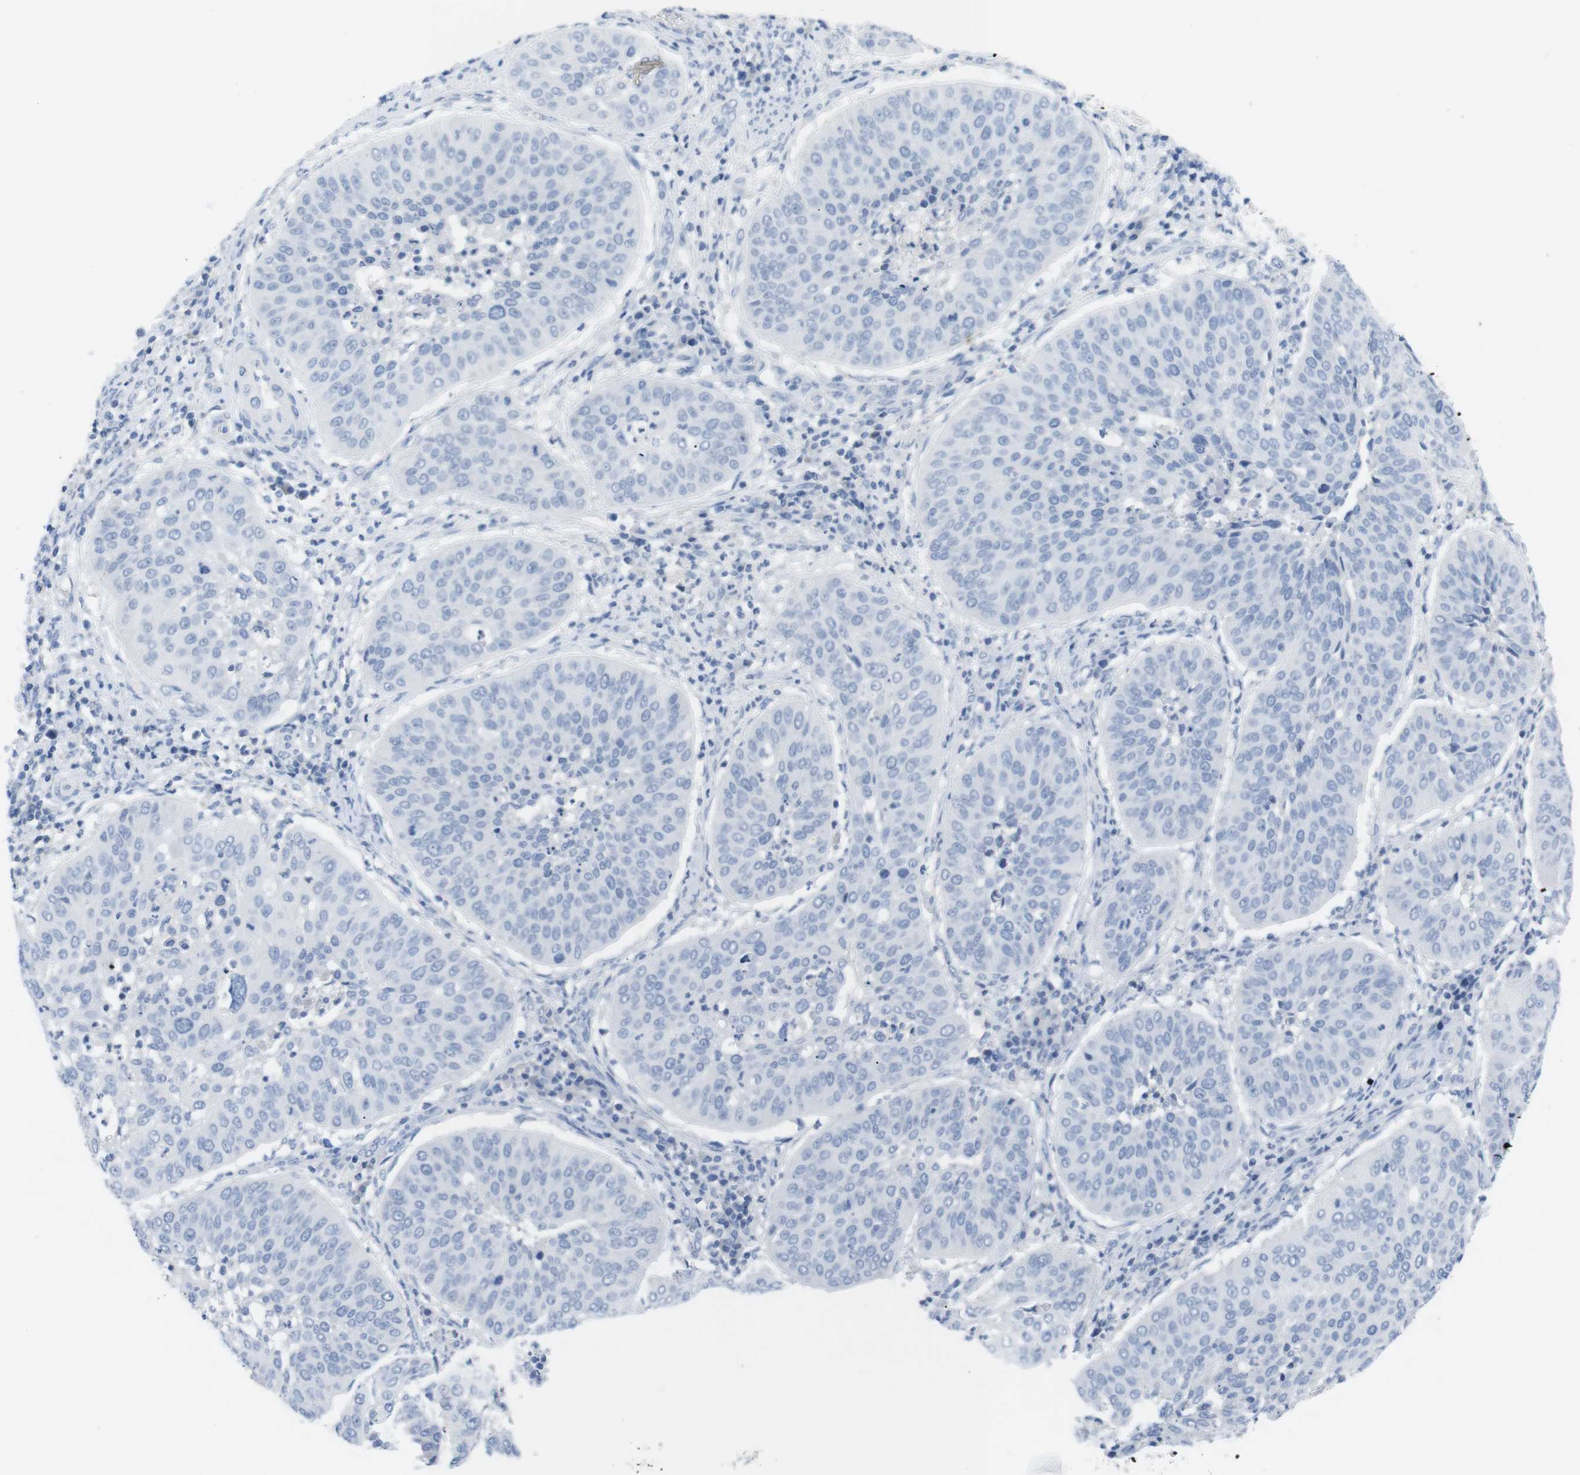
{"staining": {"intensity": "negative", "quantity": "none", "location": "none"}, "tissue": "cervical cancer", "cell_type": "Tumor cells", "image_type": "cancer", "snomed": [{"axis": "morphology", "description": "Normal tissue, NOS"}, {"axis": "morphology", "description": "Squamous cell carcinoma, NOS"}, {"axis": "topography", "description": "Cervix"}], "caption": "Tumor cells show no significant expression in squamous cell carcinoma (cervical).", "gene": "HBG2", "patient": {"sex": "female", "age": 39}}